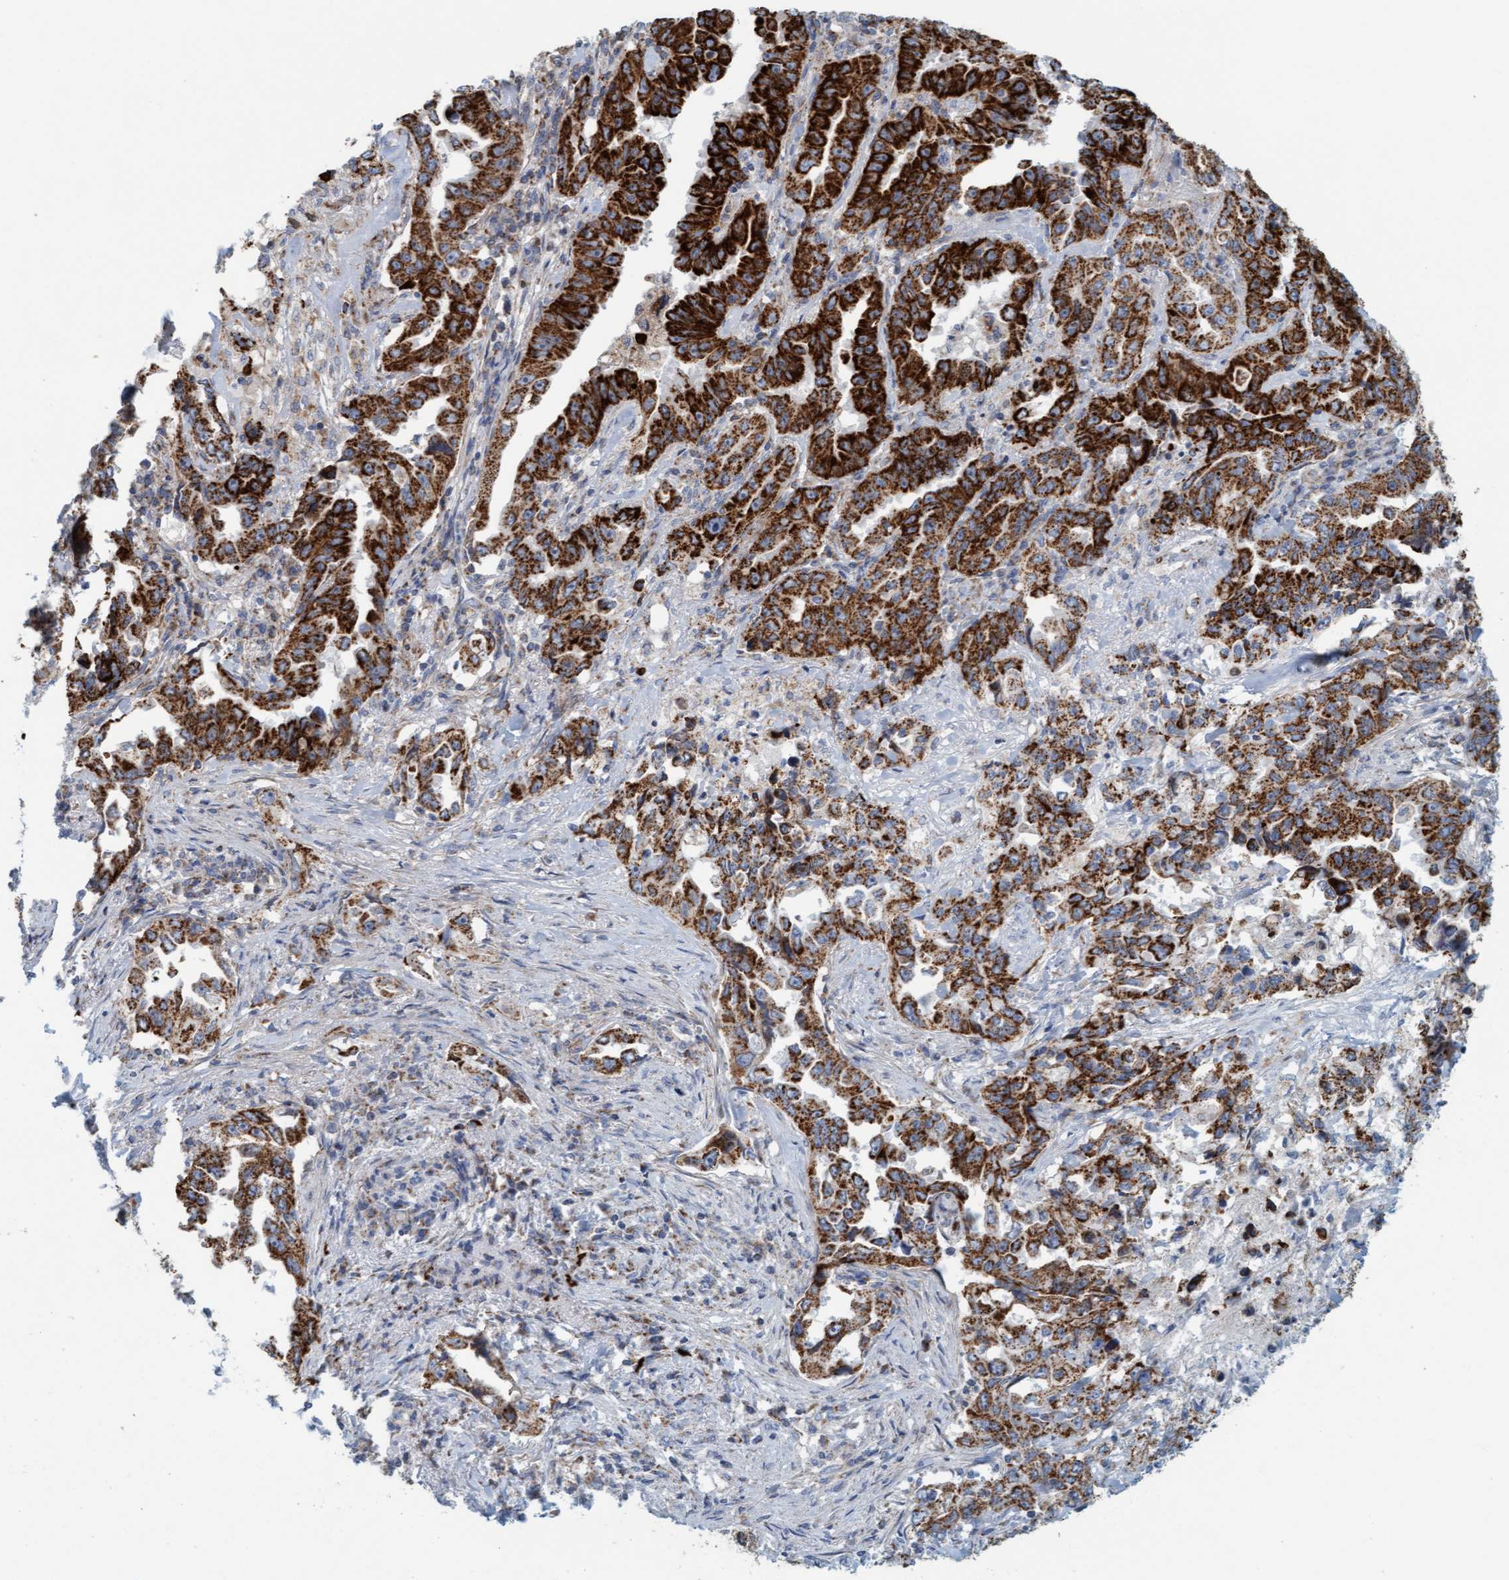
{"staining": {"intensity": "strong", "quantity": ">75%", "location": "cytoplasmic/membranous"}, "tissue": "lung cancer", "cell_type": "Tumor cells", "image_type": "cancer", "snomed": [{"axis": "morphology", "description": "Adenocarcinoma, NOS"}, {"axis": "topography", "description": "Lung"}], "caption": "Protein expression by immunohistochemistry shows strong cytoplasmic/membranous expression in approximately >75% of tumor cells in lung cancer. (DAB IHC with brightfield microscopy, high magnification).", "gene": "B9D1", "patient": {"sex": "female", "age": 51}}